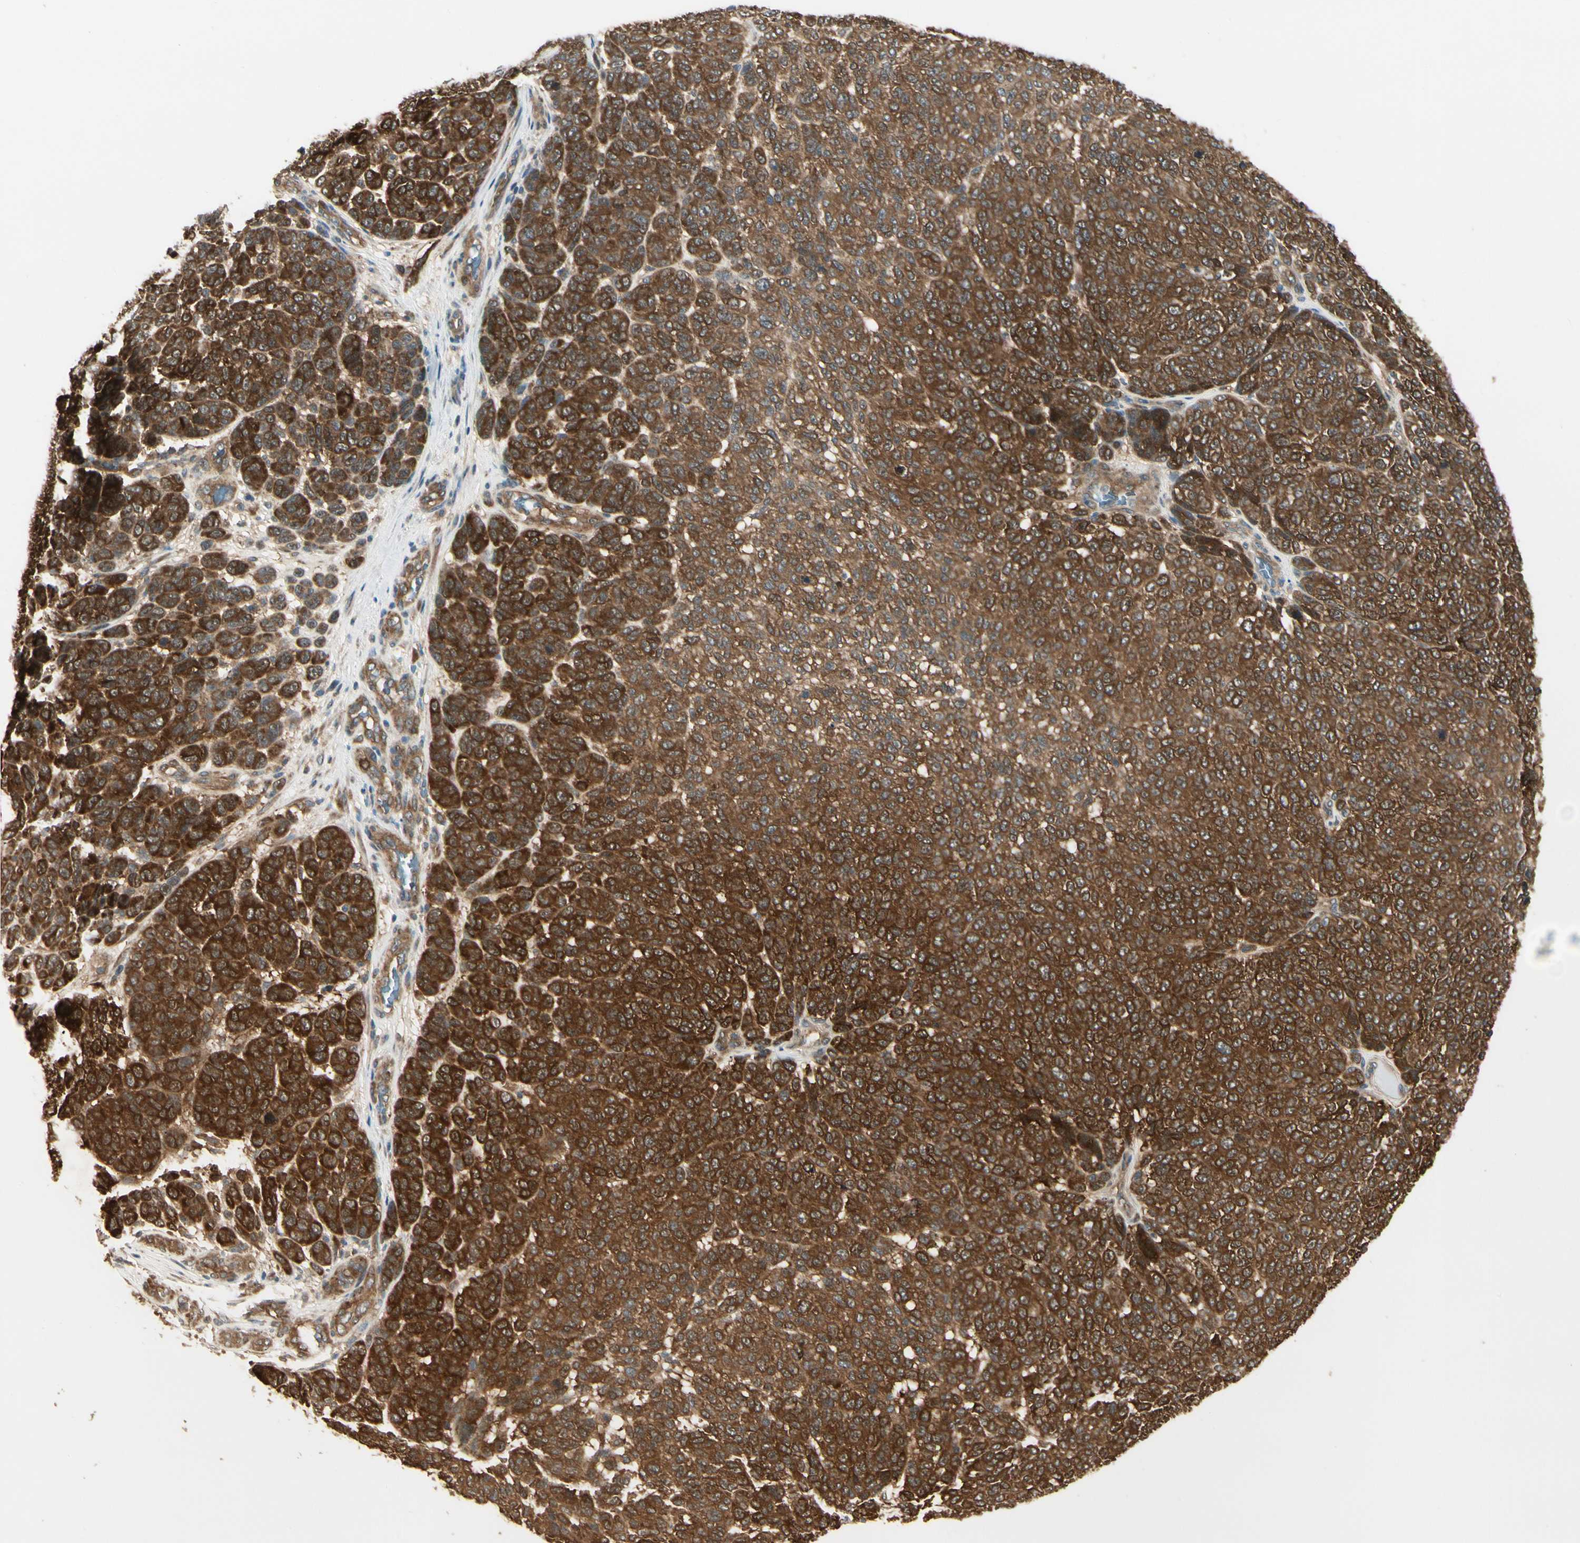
{"staining": {"intensity": "strong", "quantity": ">75%", "location": "cytoplasmic/membranous"}, "tissue": "melanoma", "cell_type": "Tumor cells", "image_type": "cancer", "snomed": [{"axis": "morphology", "description": "Malignant melanoma, NOS"}, {"axis": "topography", "description": "Skin"}], "caption": "This histopathology image shows immunohistochemistry staining of human malignant melanoma, with high strong cytoplasmic/membranous staining in about >75% of tumor cells.", "gene": "NME1-NME2", "patient": {"sex": "male", "age": 59}}